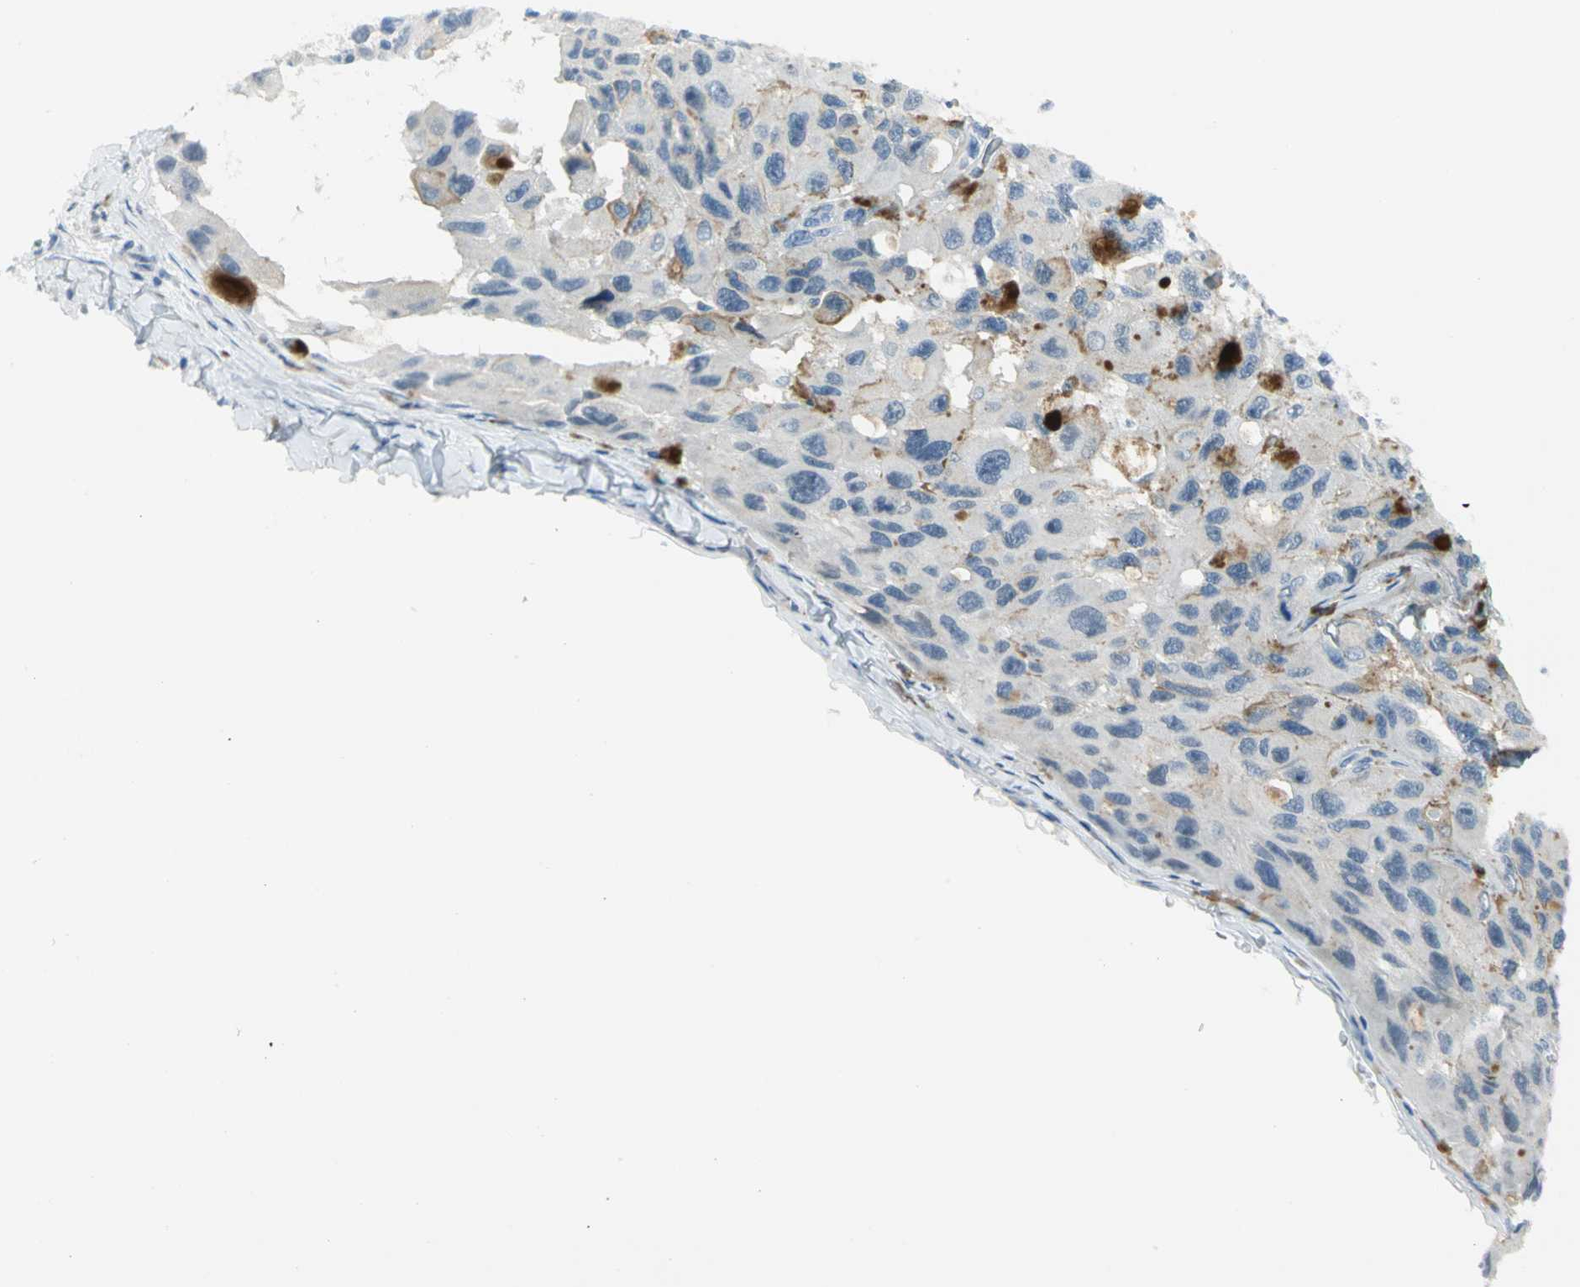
{"staining": {"intensity": "negative", "quantity": "none", "location": "none"}, "tissue": "melanoma", "cell_type": "Tumor cells", "image_type": "cancer", "snomed": [{"axis": "morphology", "description": "Malignant melanoma, NOS"}, {"axis": "topography", "description": "Skin"}], "caption": "Tumor cells are negative for brown protein staining in melanoma. The staining is performed using DAB (3,3'-diaminobenzidine) brown chromogen with nuclei counter-stained in using hematoxylin.", "gene": "ZIC1", "patient": {"sex": "female", "age": 73}}